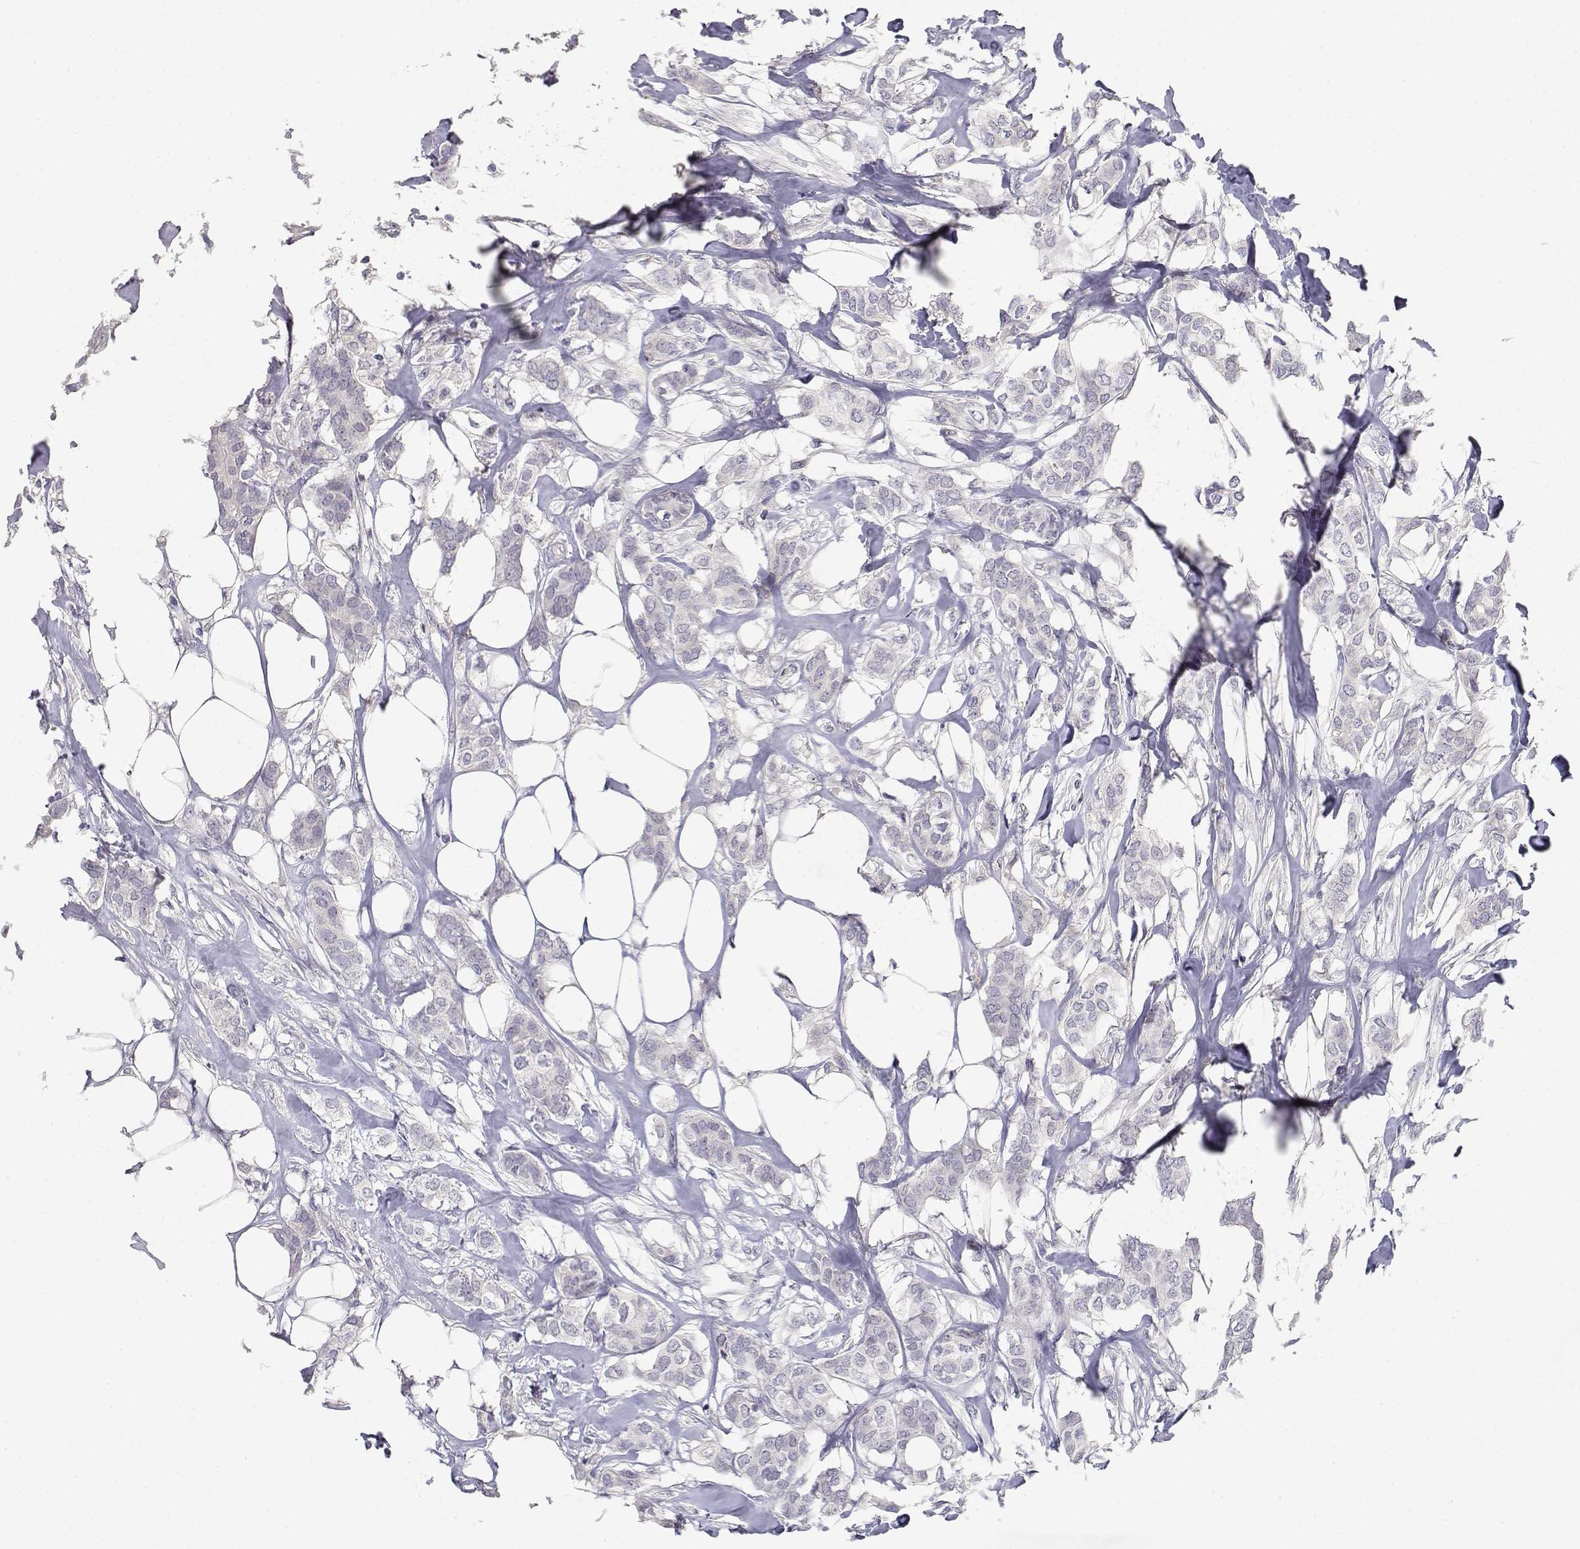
{"staining": {"intensity": "negative", "quantity": "none", "location": "none"}, "tissue": "breast cancer", "cell_type": "Tumor cells", "image_type": "cancer", "snomed": [{"axis": "morphology", "description": "Duct carcinoma"}, {"axis": "topography", "description": "Breast"}], "caption": "High magnification brightfield microscopy of intraductal carcinoma (breast) stained with DAB (brown) and counterstained with hematoxylin (blue): tumor cells show no significant staining.", "gene": "ADA", "patient": {"sex": "female", "age": 62}}